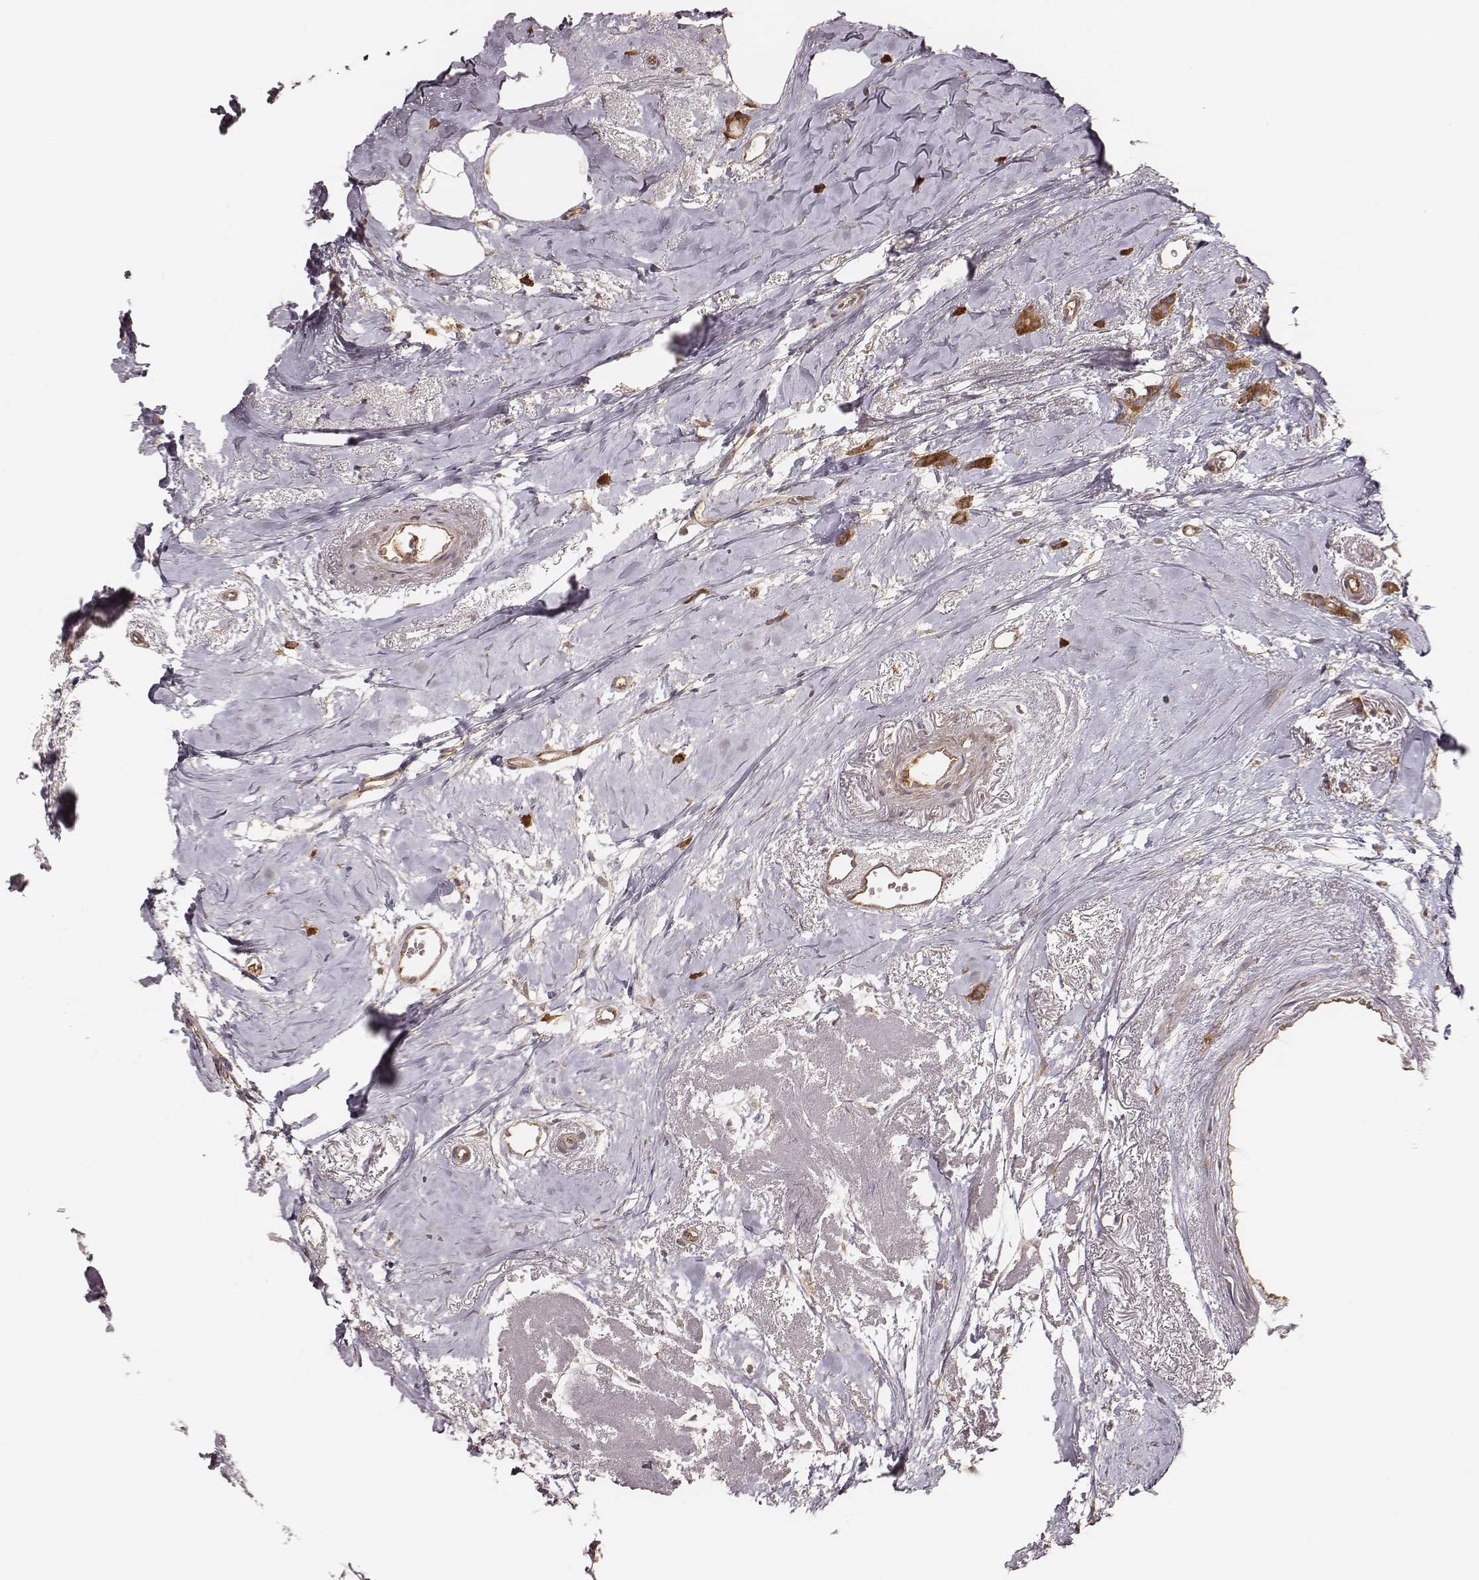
{"staining": {"intensity": "strong", "quantity": ">75%", "location": "cytoplasmic/membranous"}, "tissue": "breast cancer", "cell_type": "Tumor cells", "image_type": "cancer", "snomed": [{"axis": "morphology", "description": "Duct carcinoma"}, {"axis": "topography", "description": "Breast"}], "caption": "IHC of human breast cancer displays high levels of strong cytoplasmic/membranous expression in about >75% of tumor cells.", "gene": "CARS1", "patient": {"sex": "female", "age": 40}}